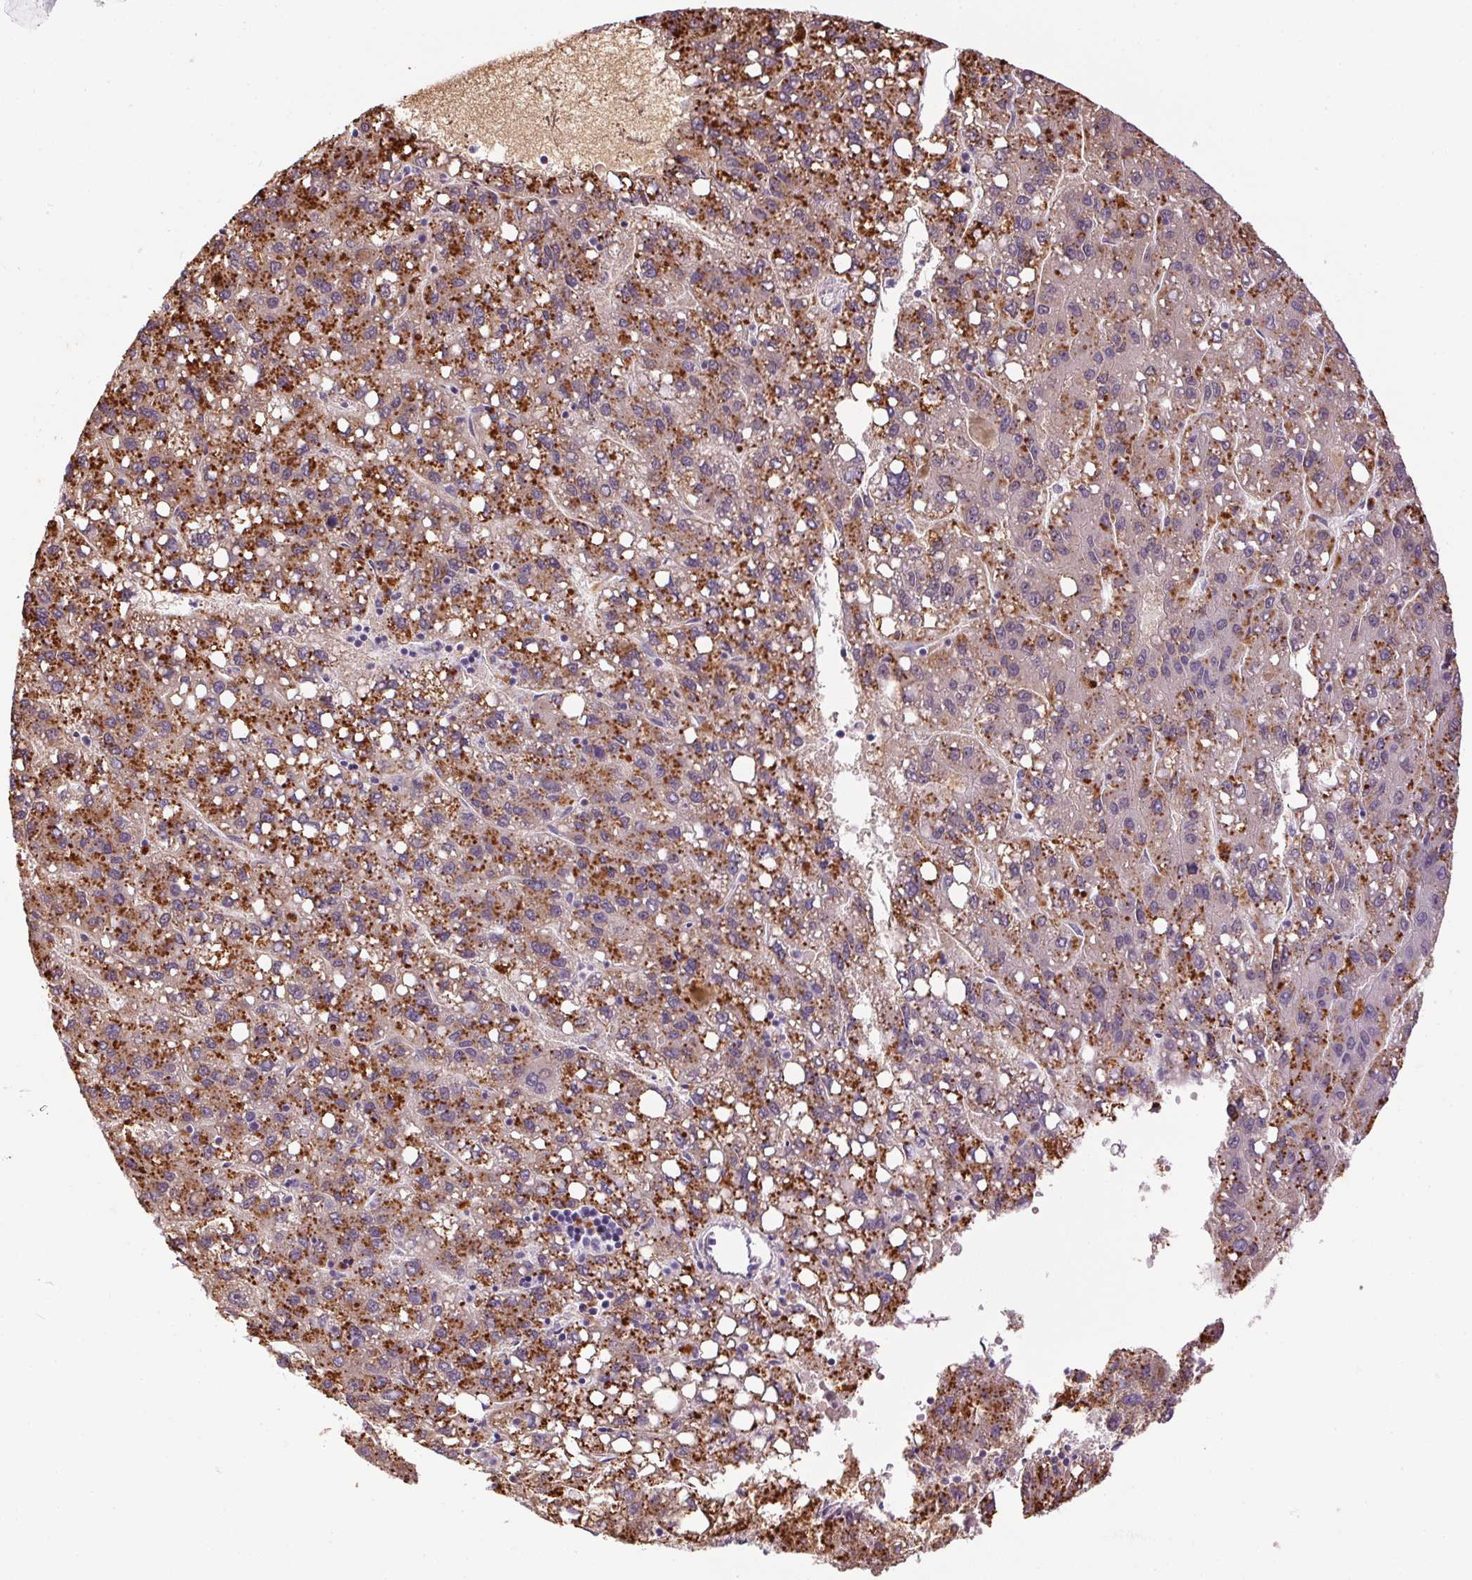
{"staining": {"intensity": "strong", "quantity": "25%-75%", "location": "cytoplasmic/membranous"}, "tissue": "liver cancer", "cell_type": "Tumor cells", "image_type": "cancer", "snomed": [{"axis": "morphology", "description": "Carcinoma, Hepatocellular, NOS"}, {"axis": "topography", "description": "Liver"}], "caption": "The micrograph demonstrates immunohistochemical staining of hepatocellular carcinoma (liver). There is strong cytoplasmic/membranous staining is seen in about 25%-75% of tumor cells.", "gene": "ADH5", "patient": {"sex": "female", "age": 82}}